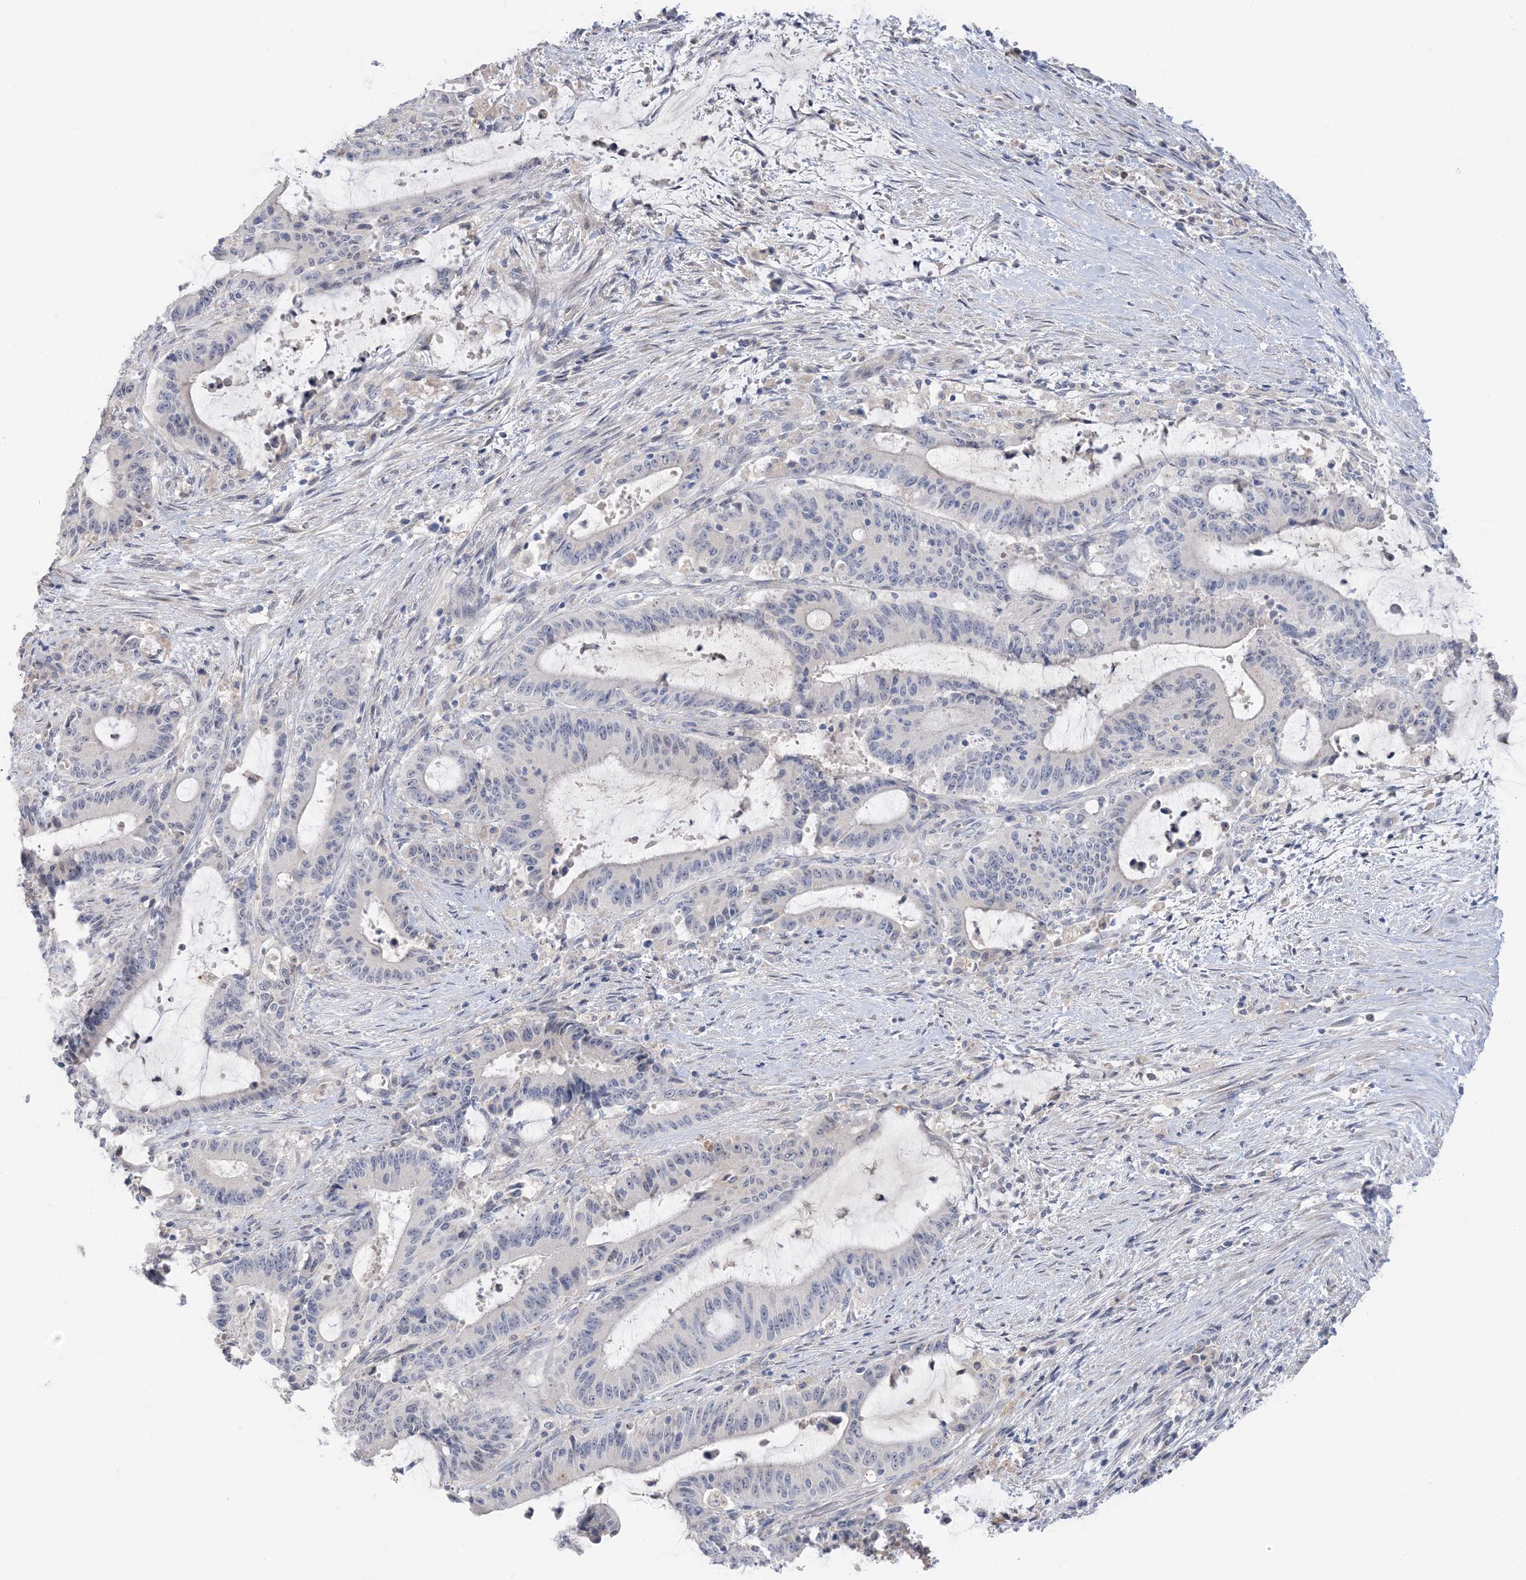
{"staining": {"intensity": "negative", "quantity": "none", "location": "none"}, "tissue": "liver cancer", "cell_type": "Tumor cells", "image_type": "cancer", "snomed": [{"axis": "morphology", "description": "Normal tissue, NOS"}, {"axis": "morphology", "description": "Cholangiocarcinoma"}, {"axis": "topography", "description": "Liver"}, {"axis": "topography", "description": "Peripheral nerve tissue"}], "caption": "Protein analysis of liver cancer (cholangiocarcinoma) displays no significant staining in tumor cells.", "gene": "TTYH1", "patient": {"sex": "female", "age": 73}}